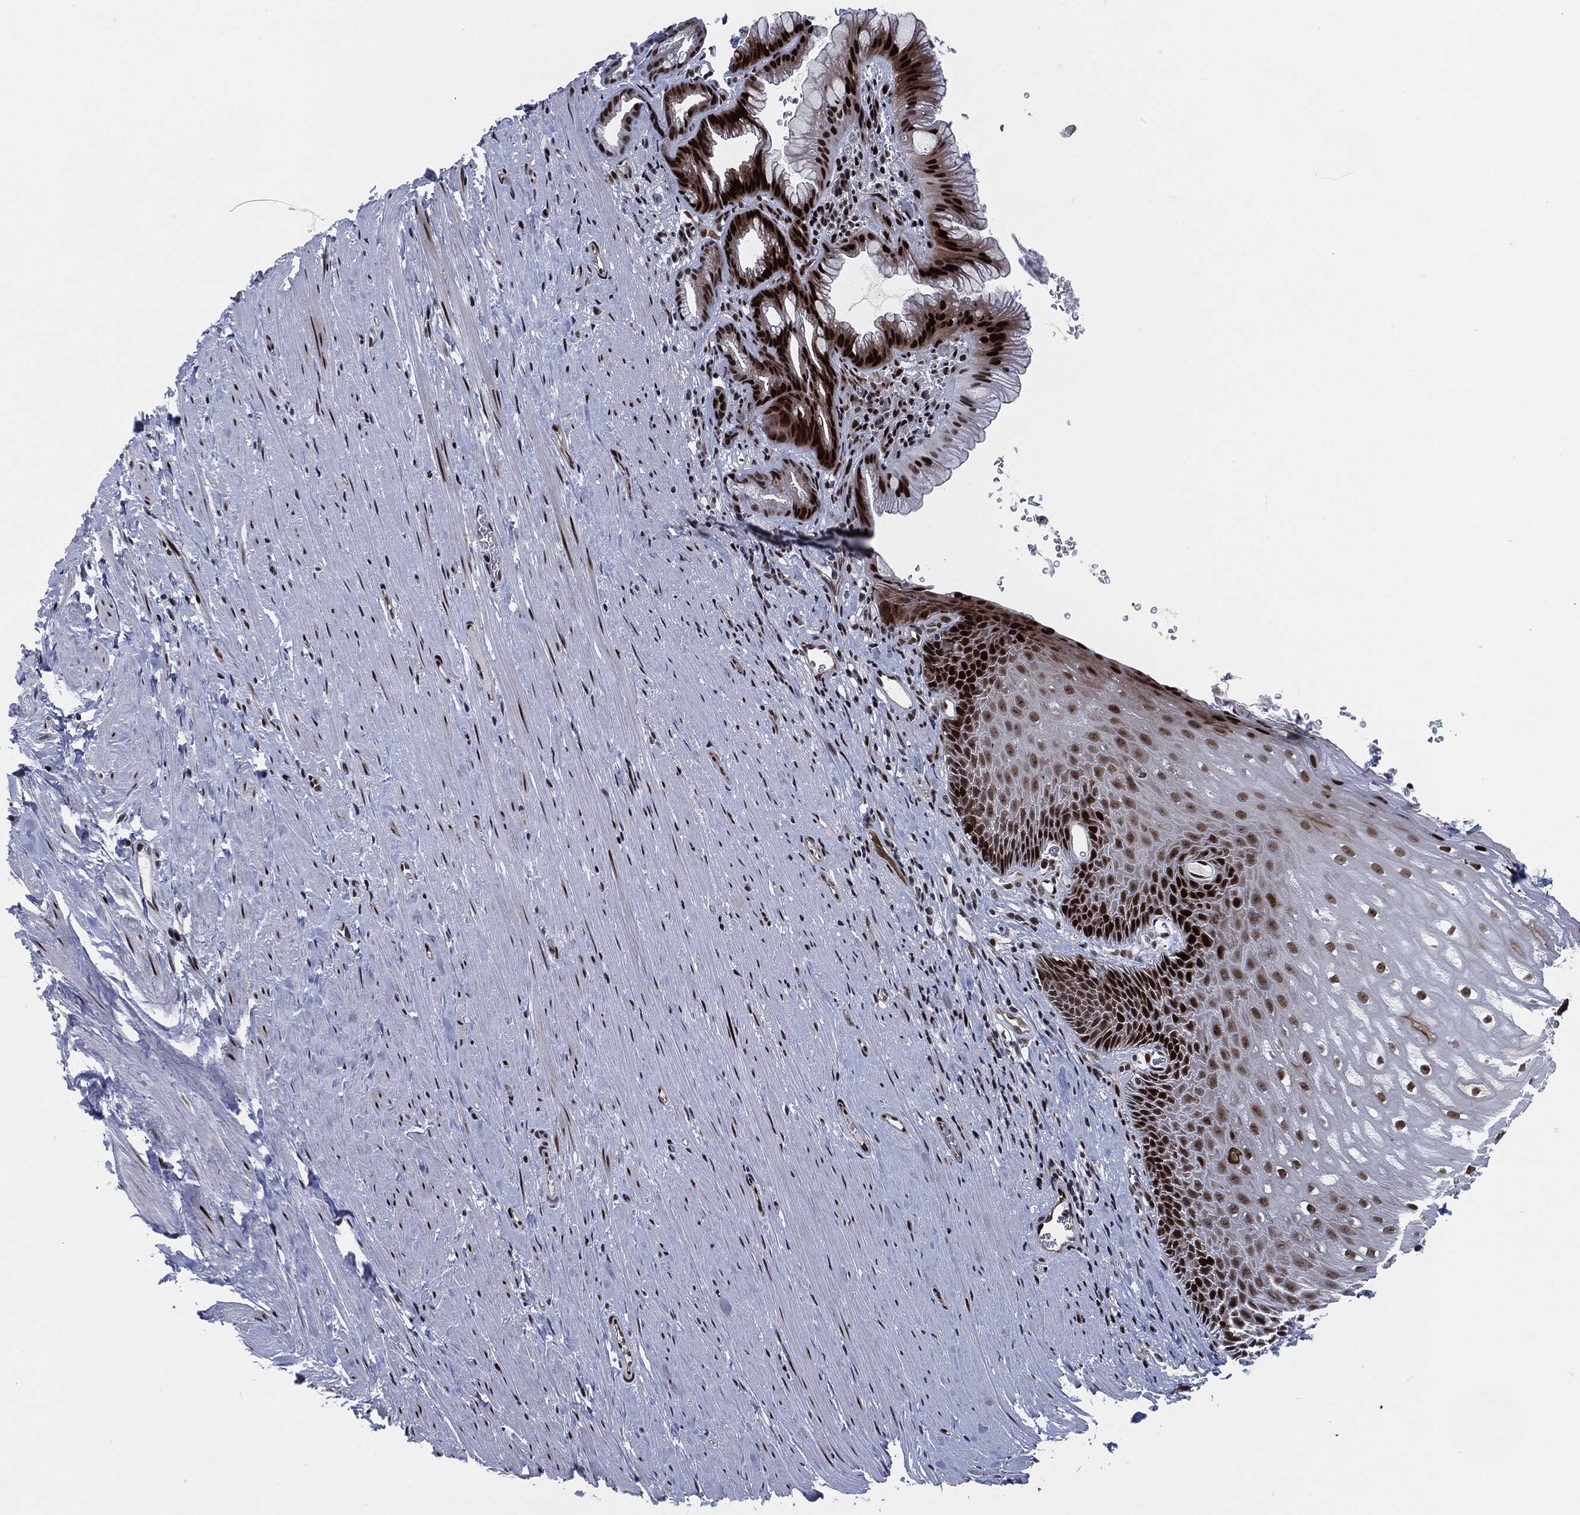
{"staining": {"intensity": "strong", "quantity": "25%-75%", "location": "nuclear"}, "tissue": "esophagus", "cell_type": "Squamous epithelial cells", "image_type": "normal", "snomed": [{"axis": "morphology", "description": "Normal tissue, NOS"}, {"axis": "topography", "description": "Esophagus"}], "caption": "Immunohistochemical staining of normal esophagus displays high levels of strong nuclear positivity in about 25%-75% of squamous epithelial cells.", "gene": "AKT2", "patient": {"sex": "male", "age": 64}}